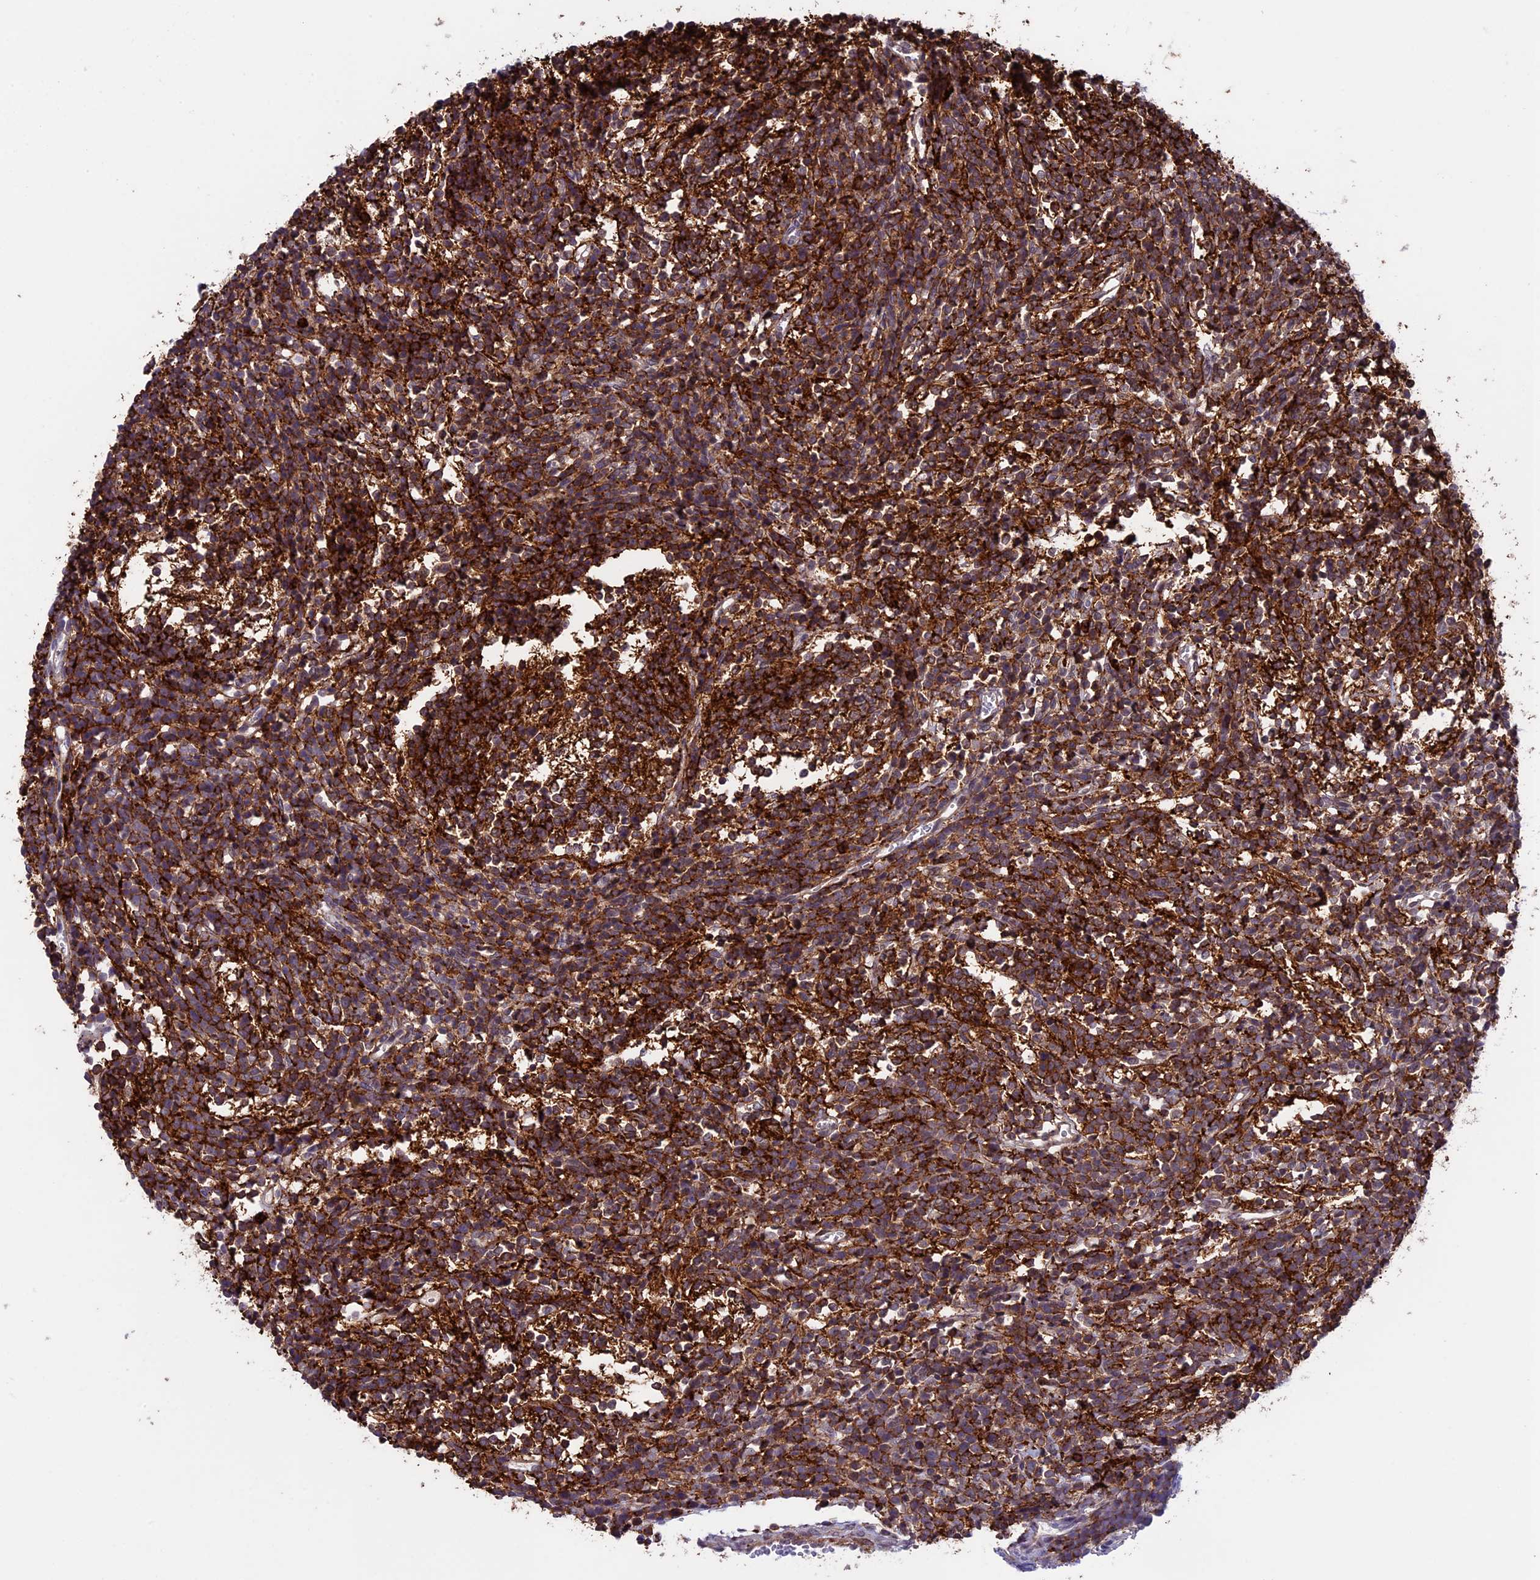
{"staining": {"intensity": "moderate", "quantity": ">75%", "location": "cytoplasmic/membranous"}, "tissue": "glioma", "cell_type": "Tumor cells", "image_type": "cancer", "snomed": [{"axis": "morphology", "description": "Glioma, malignant, Low grade"}, {"axis": "topography", "description": "Brain"}], "caption": "A high-resolution micrograph shows IHC staining of low-grade glioma (malignant), which shows moderate cytoplasmic/membranous expression in about >75% of tumor cells. The staining was performed using DAB to visualize the protein expression in brown, while the nuclei were stained in blue with hematoxylin (Magnification: 20x).", "gene": "SIPA1L3", "patient": {"sex": "female", "age": 1}}